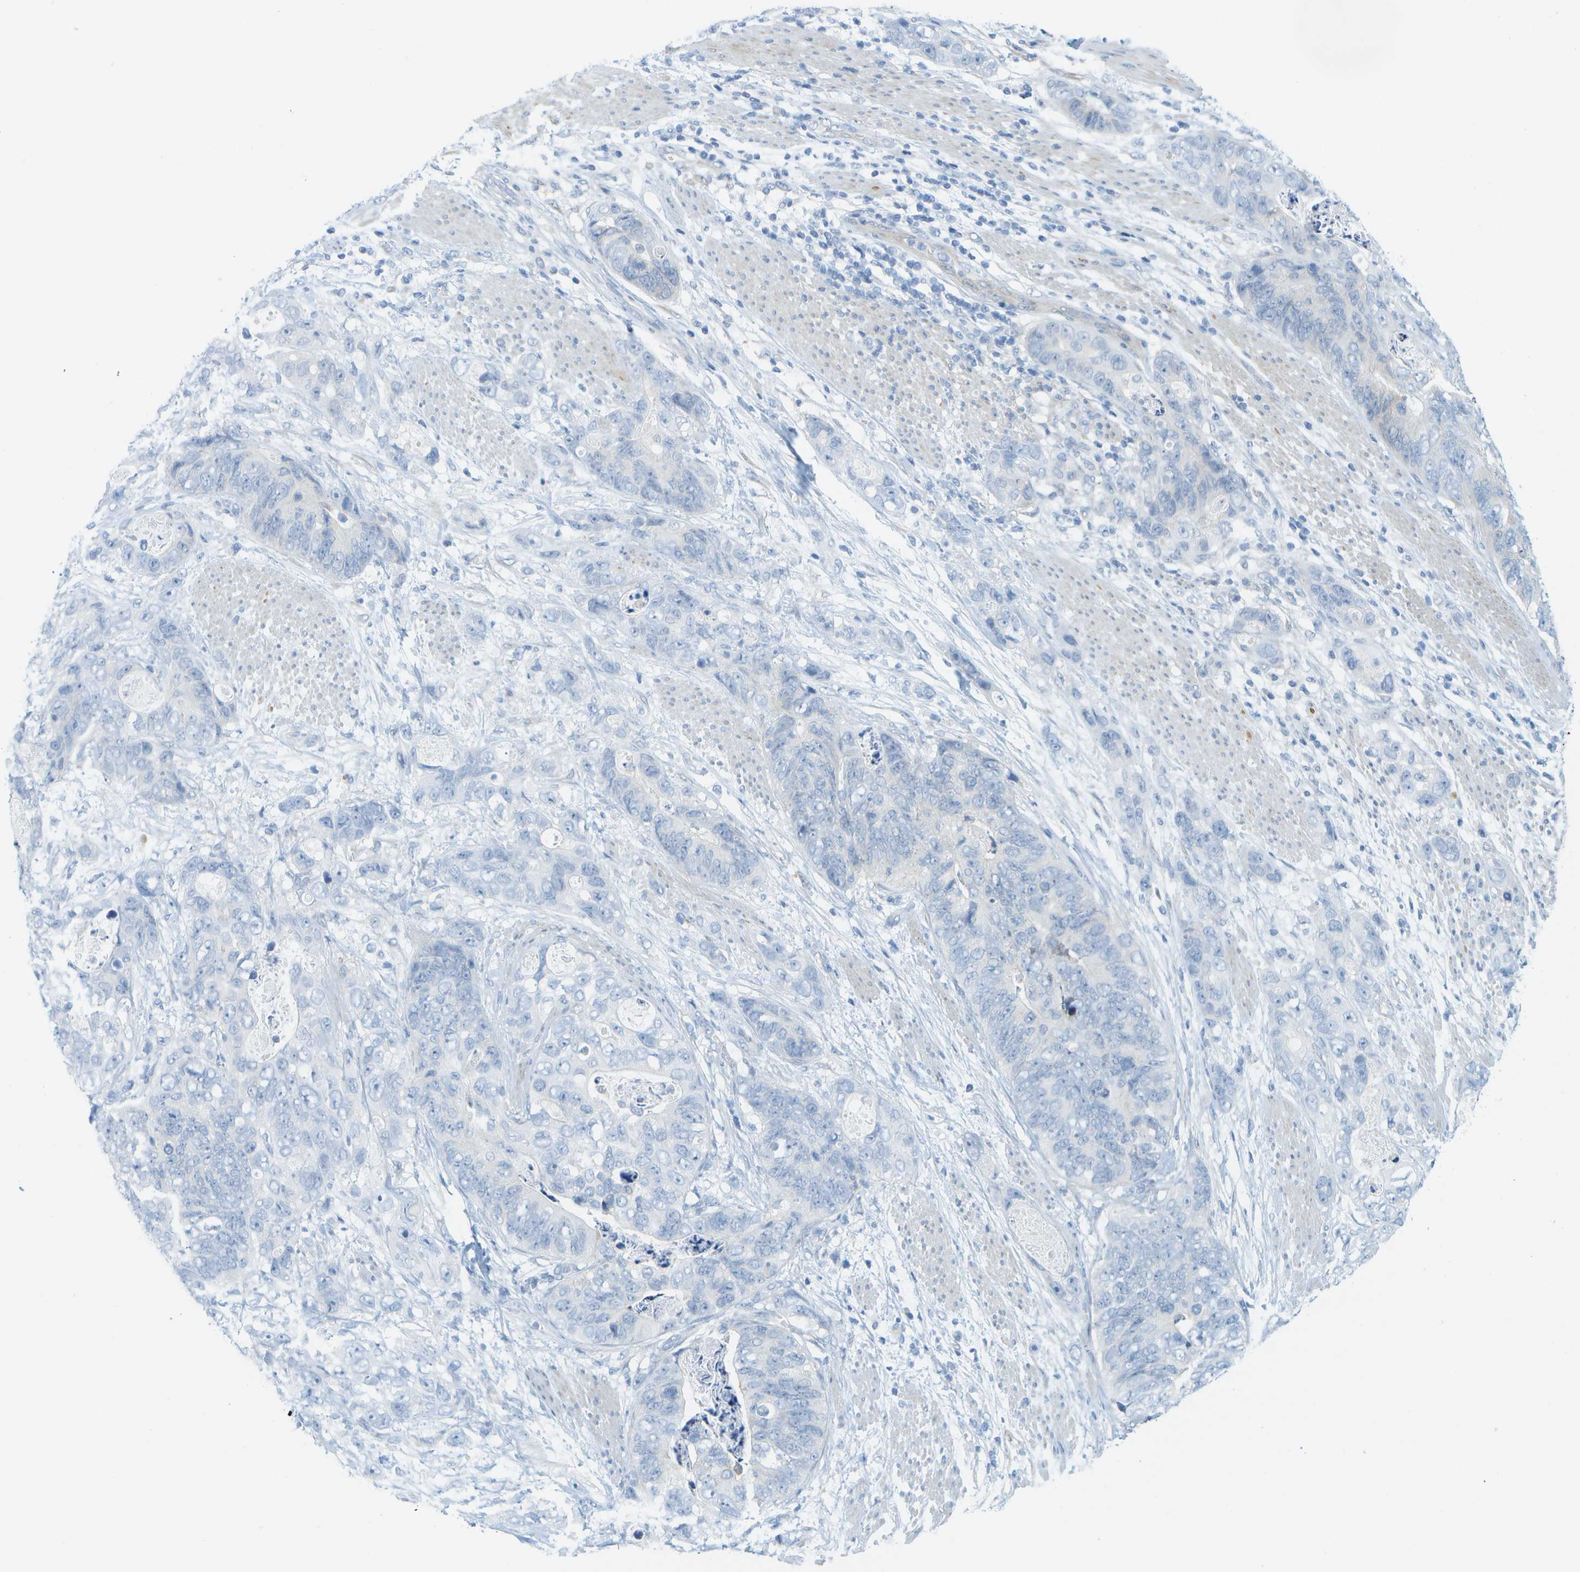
{"staining": {"intensity": "negative", "quantity": "none", "location": "none"}, "tissue": "stomach cancer", "cell_type": "Tumor cells", "image_type": "cancer", "snomed": [{"axis": "morphology", "description": "Adenocarcinoma, NOS"}, {"axis": "topography", "description": "Stomach"}], "caption": "IHC micrograph of neoplastic tissue: stomach cancer (adenocarcinoma) stained with DAB (3,3'-diaminobenzidine) displays no significant protein staining in tumor cells. (DAB (3,3'-diaminobenzidine) immunohistochemistry, high magnification).", "gene": "CUL9", "patient": {"sex": "female", "age": 89}}